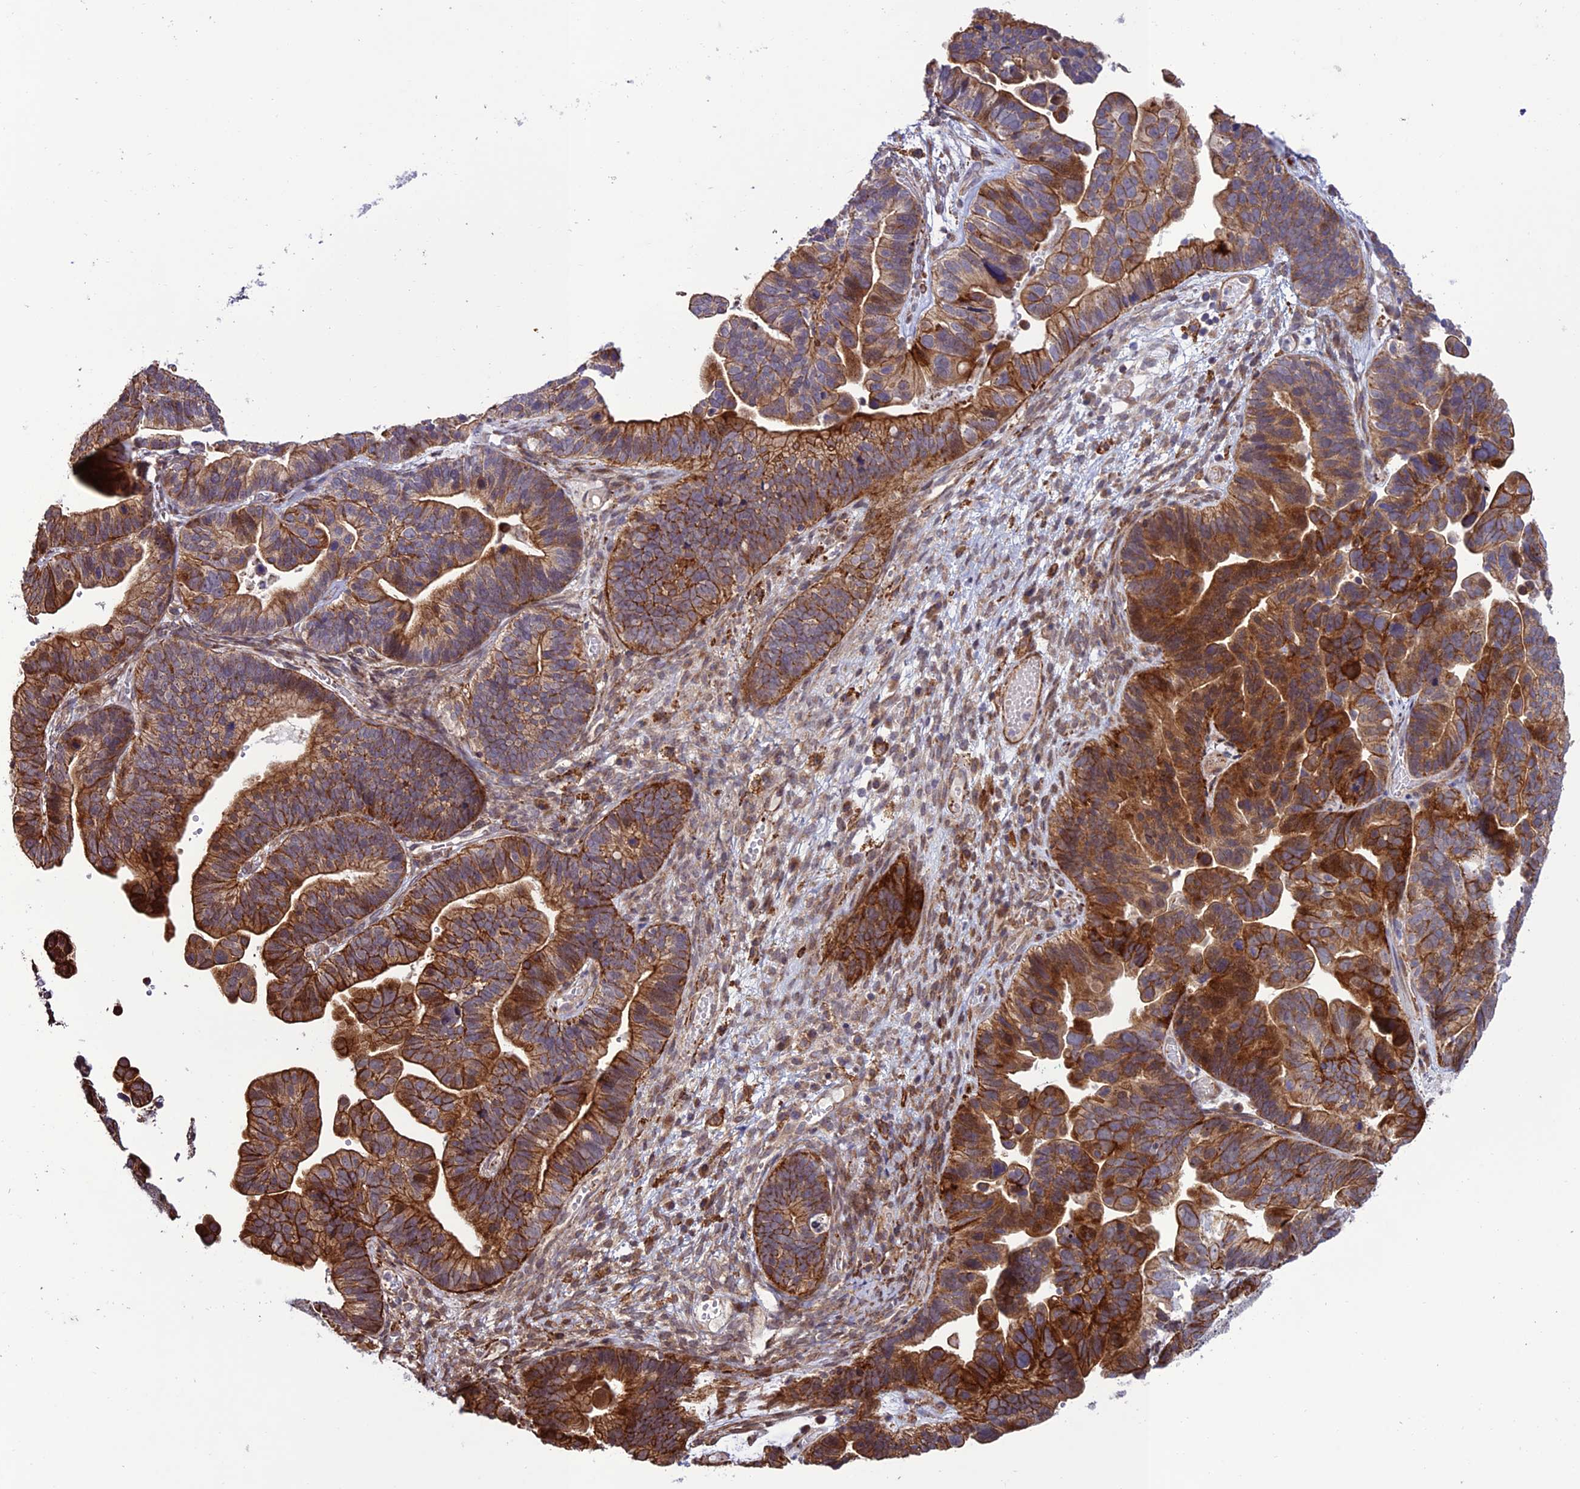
{"staining": {"intensity": "moderate", "quantity": ">75%", "location": "cytoplasmic/membranous"}, "tissue": "ovarian cancer", "cell_type": "Tumor cells", "image_type": "cancer", "snomed": [{"axis": "morphology", "description": "Cystadenocarcinoma, serous, NOS"}, {"axis": "topography", "description": "Ovary"}], "caption": "A brown stain highlights moderate cytoplasmic/membranous expression of a protein in ovarian cancer tumor cells. (IHC, brightfield microscopy, high magnification).", "gene": "TNIP3", "patient": {"sex": "female", "age": 56}}